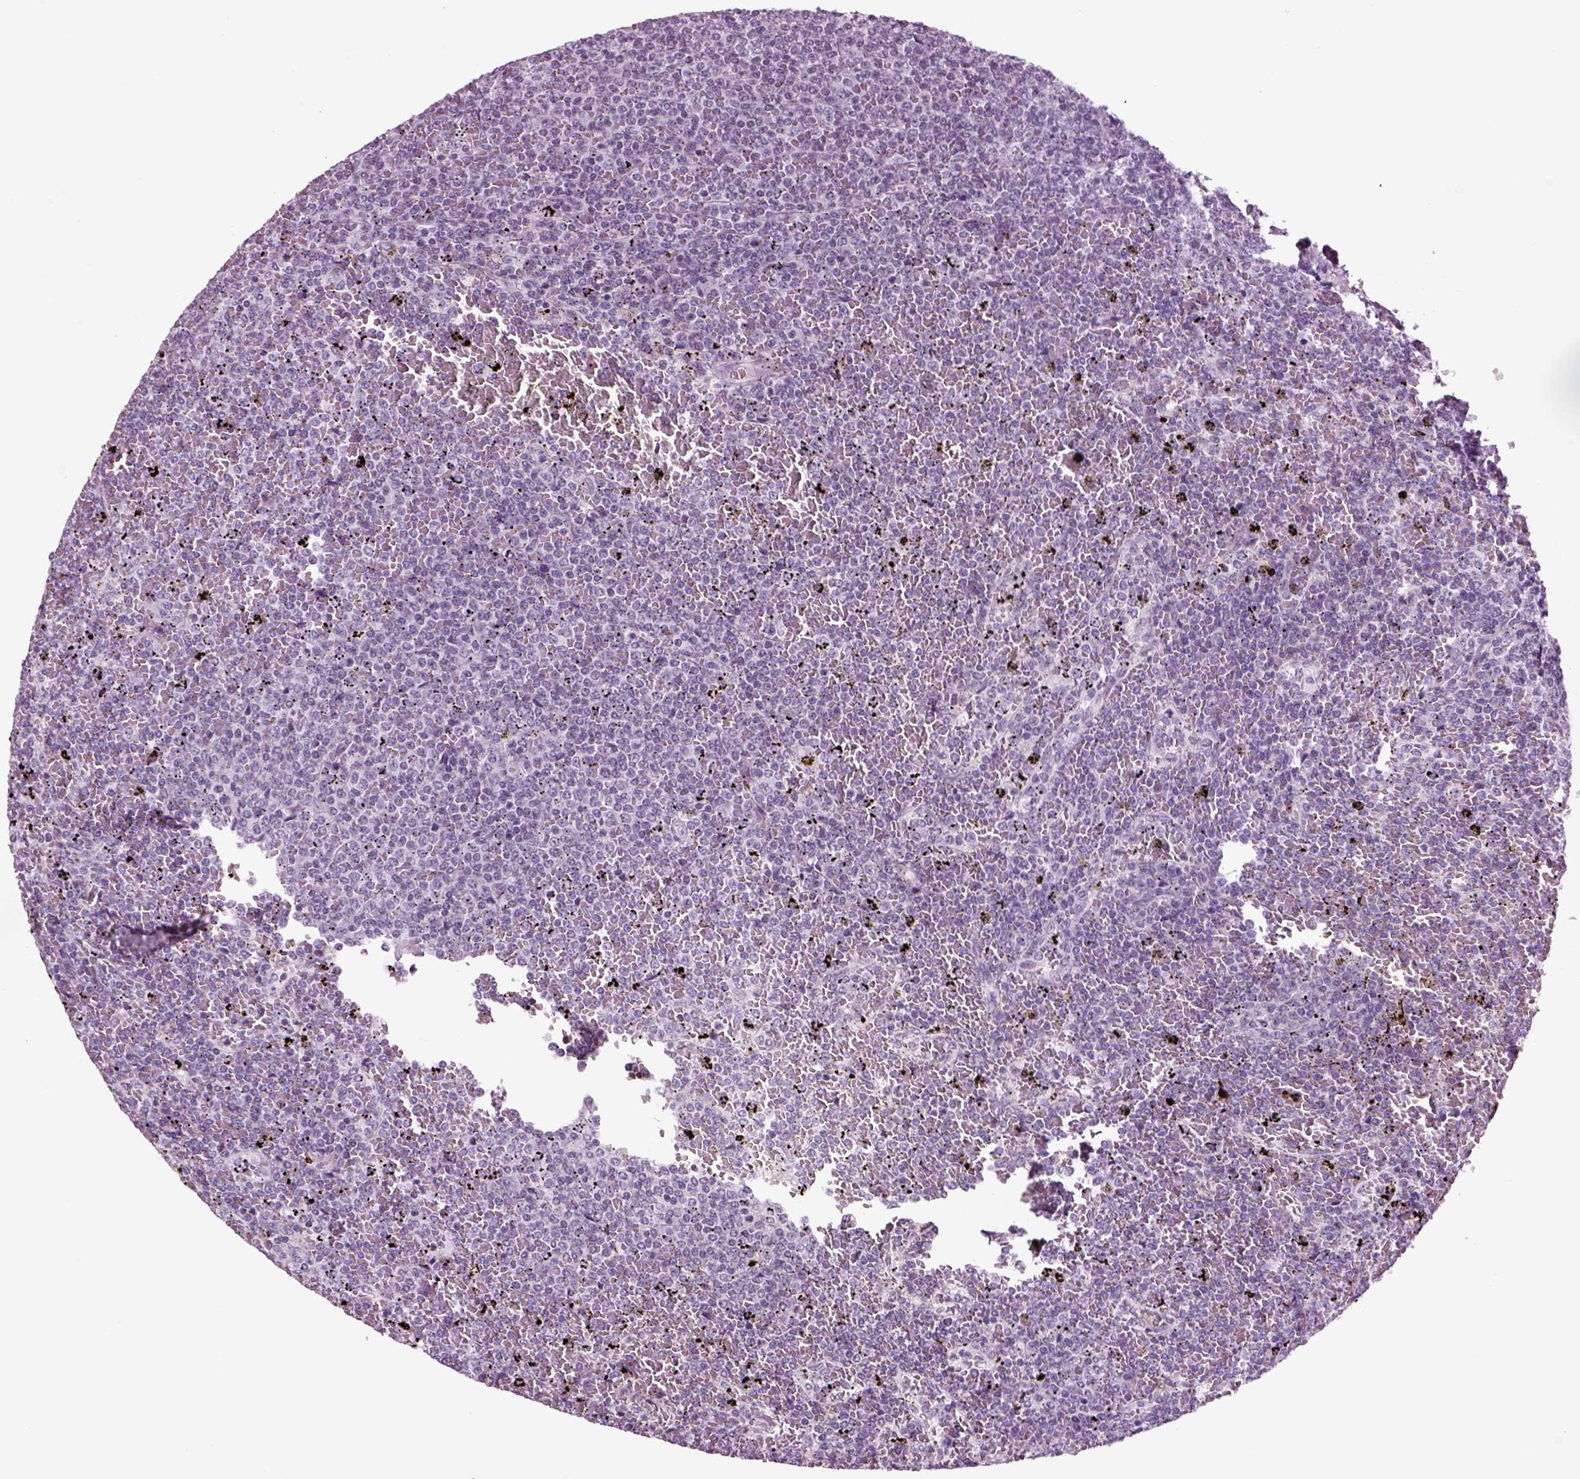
{"staining": {"intensity": "negative", "quantity": "none", "location": "none"}, "tissue": "lymphoma", "cell_type": "Tumor cells", "image_type": "cancer", "snomed": [{"axis": "morphology", "description": "Malignant lymphoma, non-Hodgkin's type, Low grade"}, {"axis": "topography", "description": "Spleen"}], "caption": "A micrograph of lymphoma stained for a protein exhibits no brown staining in tumor cells. (Immunohistochemistry (ihc), brightfield microscopy, high magnification).", "gene": "CHGB", "patient": {"sex": "female", "age": 77}}